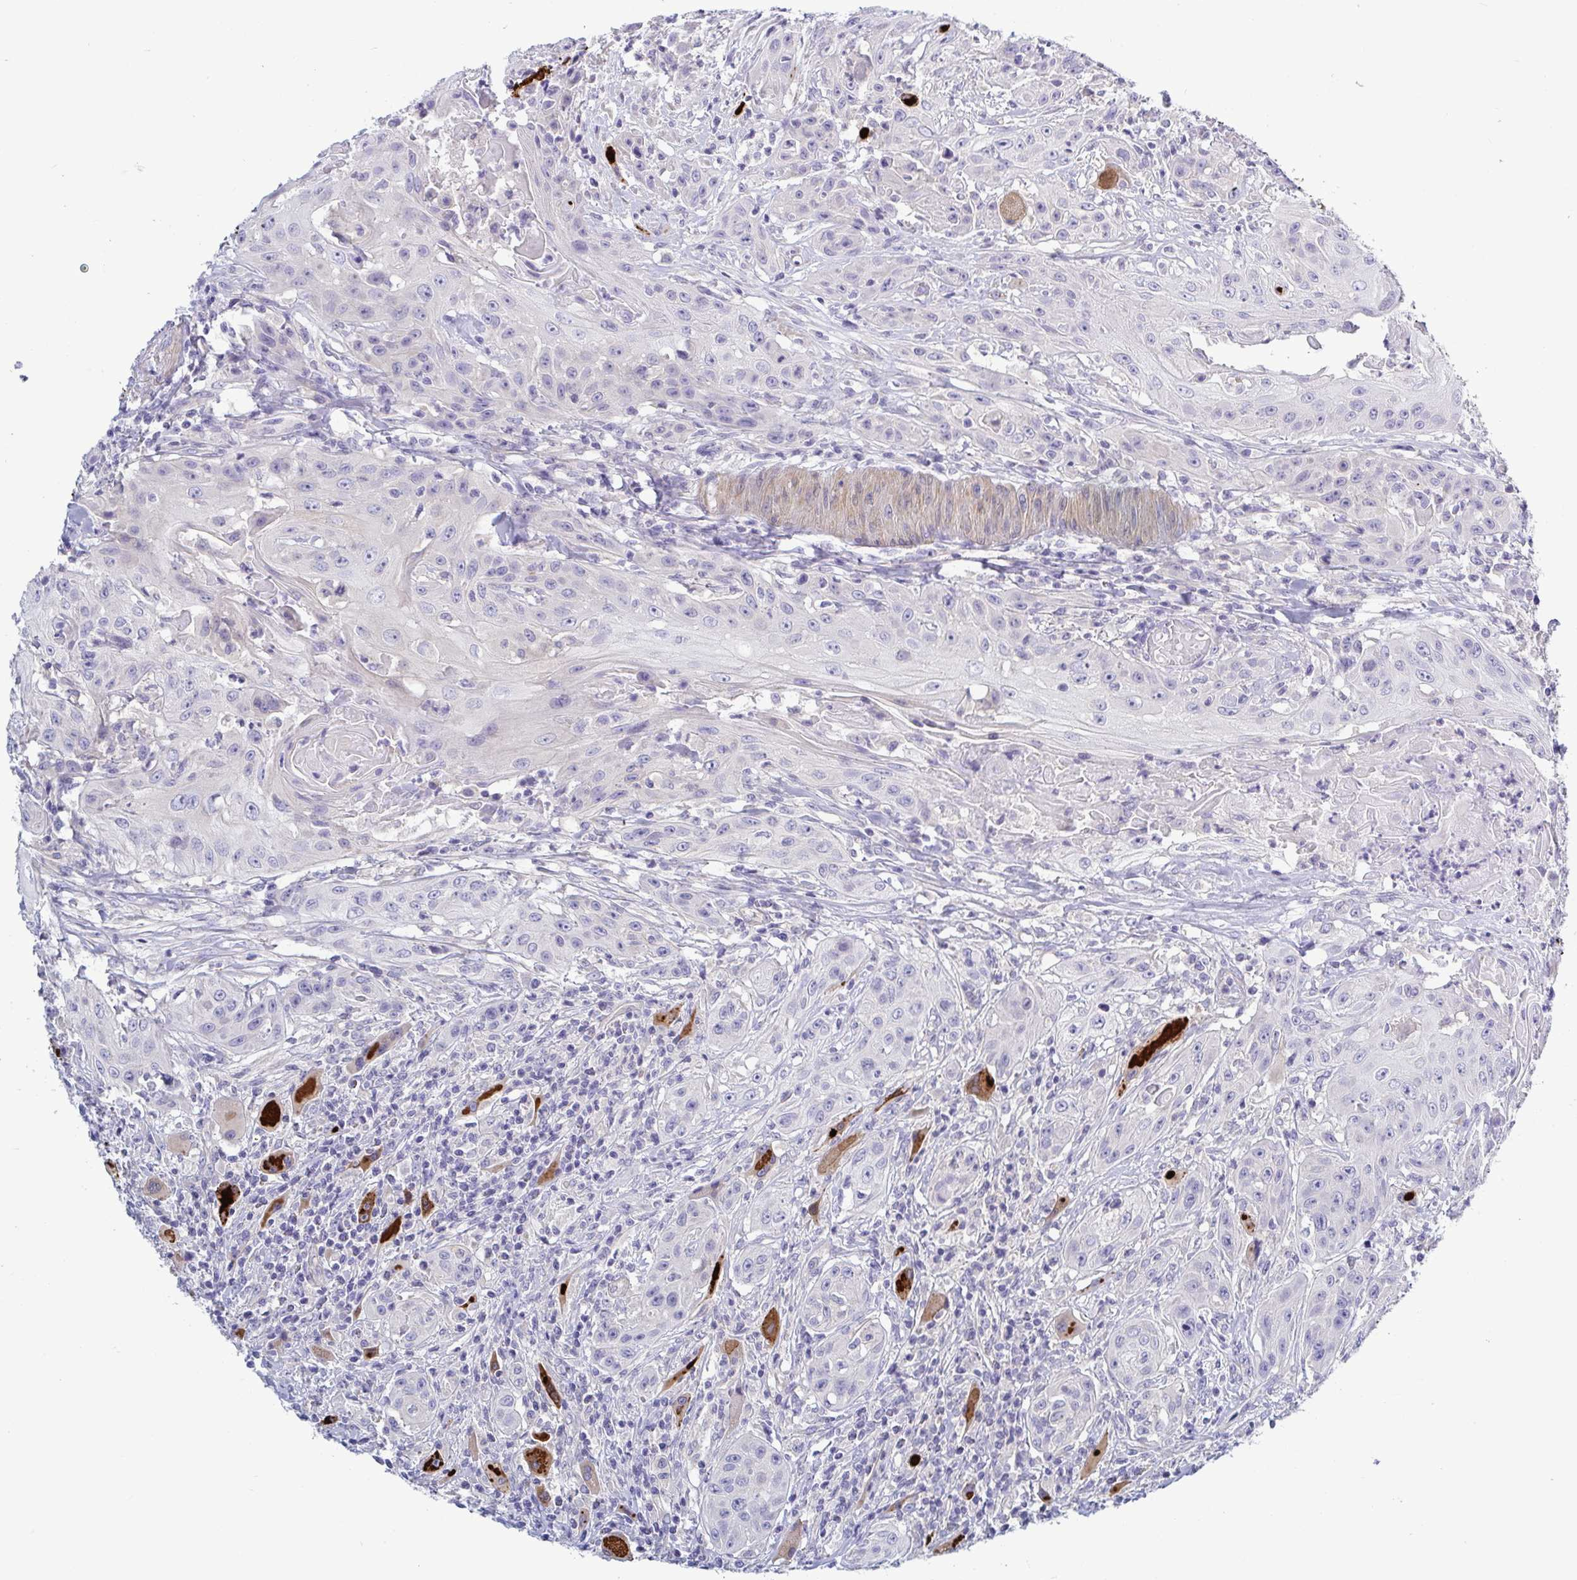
{"staining": {"intensity": "negative", "quantity": "none", "location": "none"}, "tissue": "head and neck cancer", "cell_type": "Tumor cells", "image_type": "cancer", "snomed": [{"axis": "morphology", "description": "Squamous cell carcinoma, NOS"}, {"axis": "topography", "description": "Oral tissue"}, {"axis": "topography", "description": "Head-Neck"}, {"axis": "topography", "description": "Neck, NOS"}], "caption": "Tumor cells are negative for brown protein staining in head and neck cancer (squamous cell carcinoma). The staining was performed using DAB to visualize the protein expression in brown, while the nuclei were stained in blue with hematoxylin (Magnification: 20x).", "gene": "TNNI2", "patient": {"sex": "female", "age": 55}}